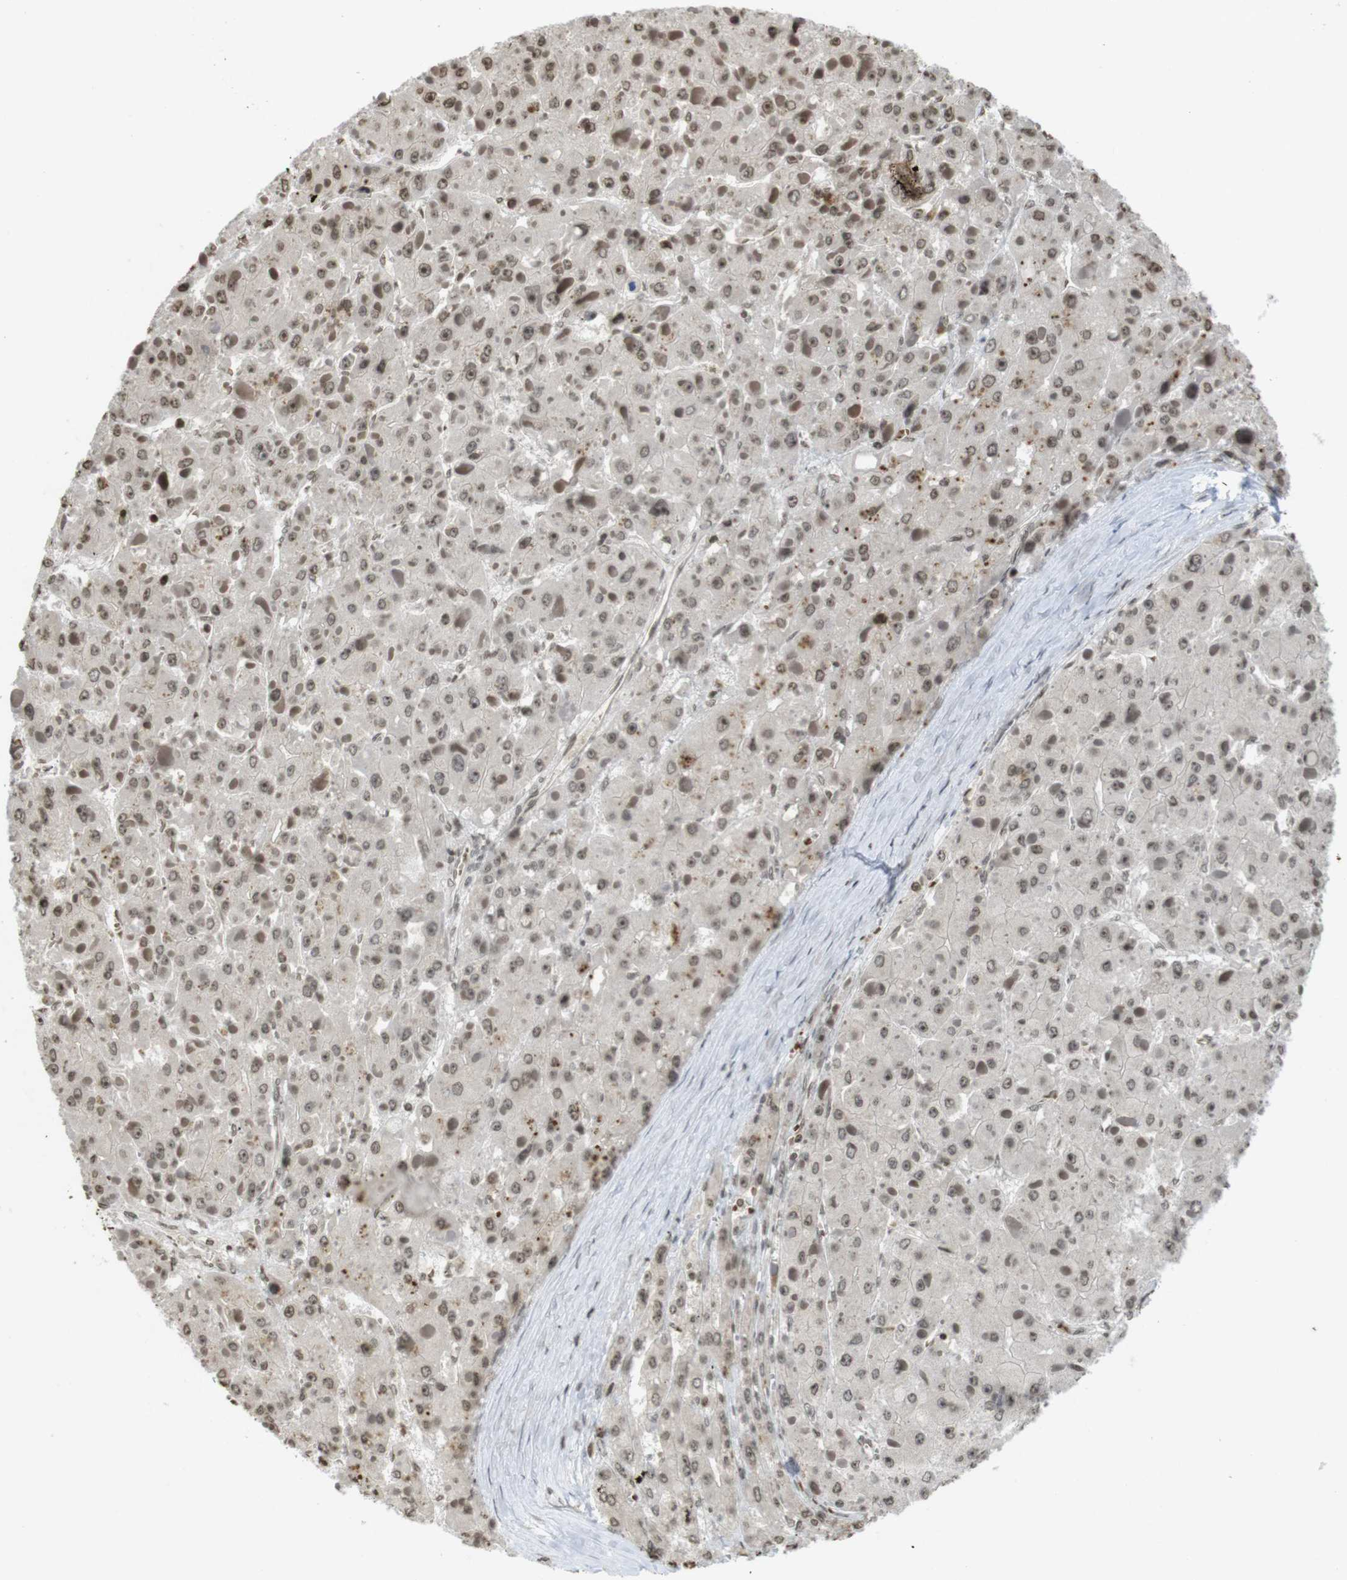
{"staining": {"intensity": "moderate", "quantity": ">75%", "location": "cytoplasmic/membranous,nuclear"}, "tissue": "liver cancer", "cell_type": "Tumor cells", "image_type": "cancer", "snomed": [{"axis": "morphology", "description": "Carcinoma, Hepatocellular, NOS"}, {"axis": "topography", "description": "Liver"}], "caption": "Liver hepatocellular carcinoma stained for a protein reveals moderate cytoplasmic/membranous and nuclear positivity in tumor cells.", "gene": "FOXA3", "patient": {"sex": "female", "age": 73}}